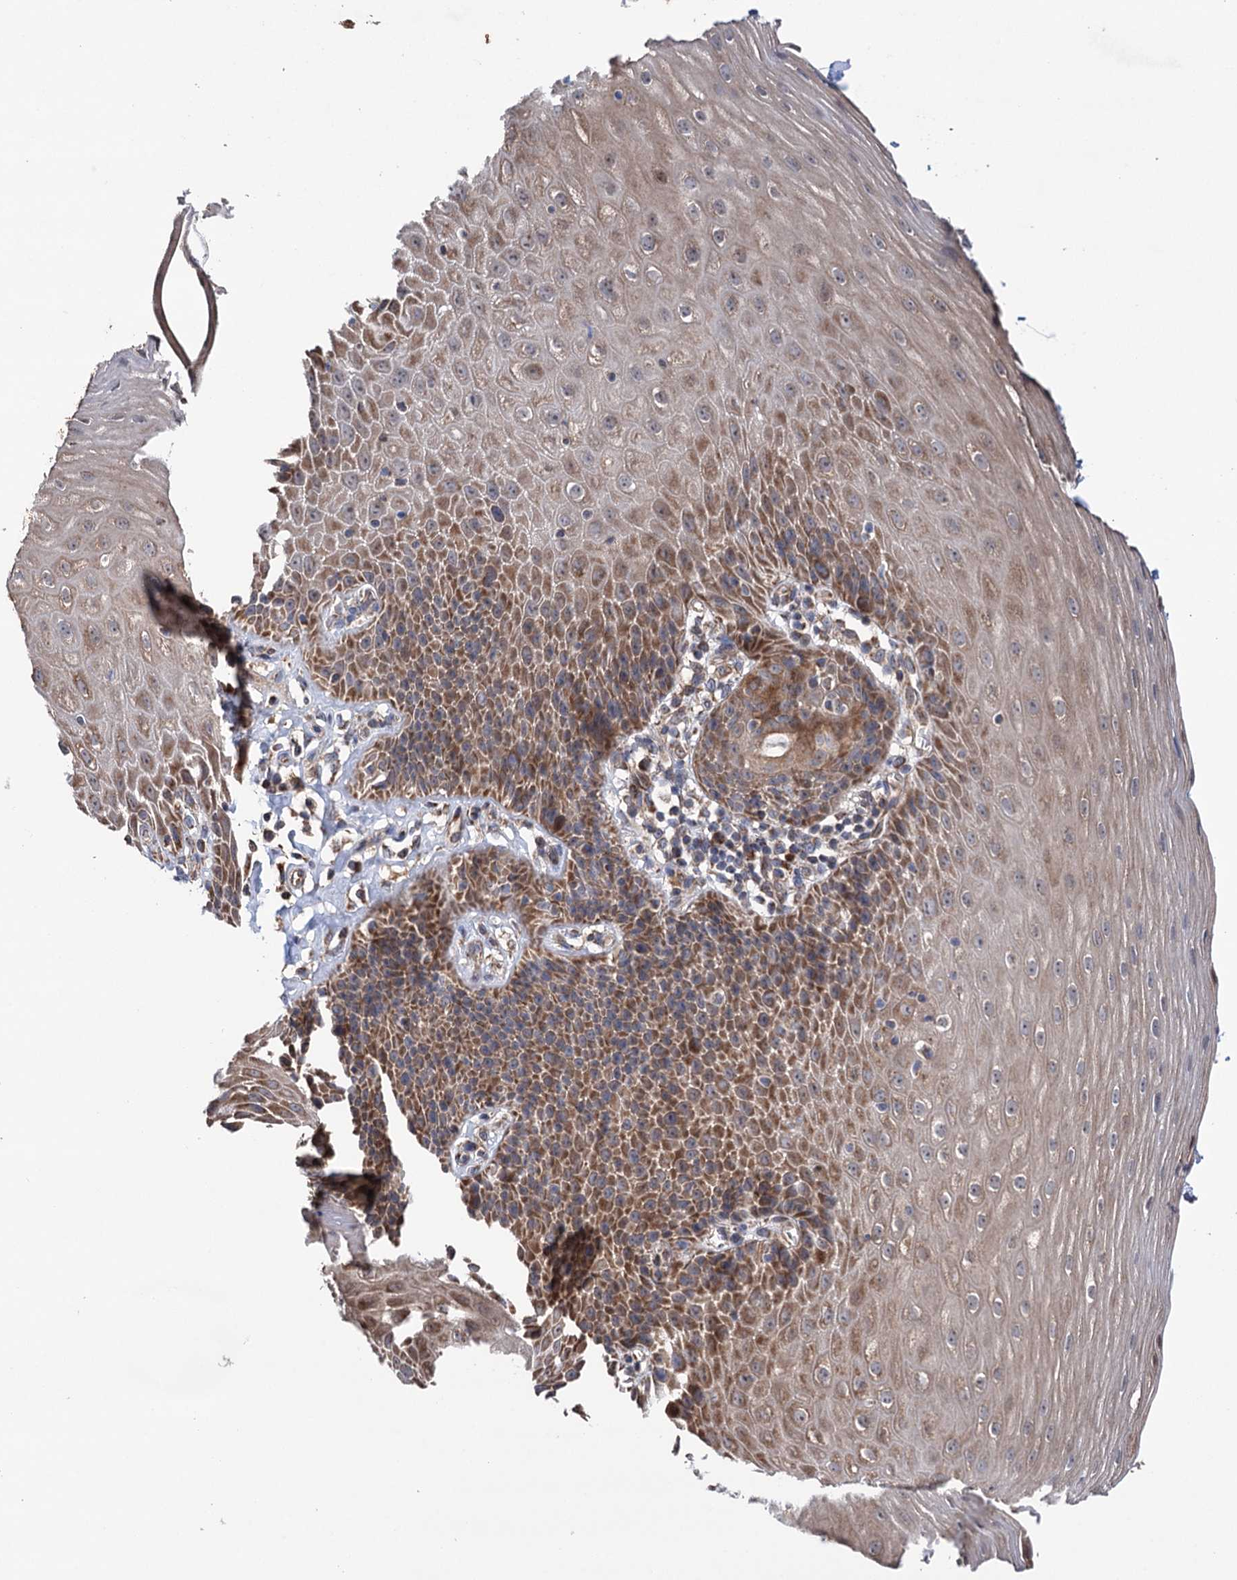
{"staining": {"intensity": "moderate", "quantity": ">75%", "location": "cytoplasmic/membranous"}, "tissue": "esophagus", "cell_type": "Squamous epithelial cells", "image_type": "normal", "snomed": [{"axis": "morphology", "description": "Normal tissue, NOS"}, {"axis": "topography", "description": "Esophagus"}], "caption": "Brown immunohistochemical staining in benign human esophagus demonstrates moderate cytoplasmic/membranous positivity in approximately >75% of squamous epithelial cells.", "gene": "SUCLA2", "patient": {"sex": "female", "age": 61}}